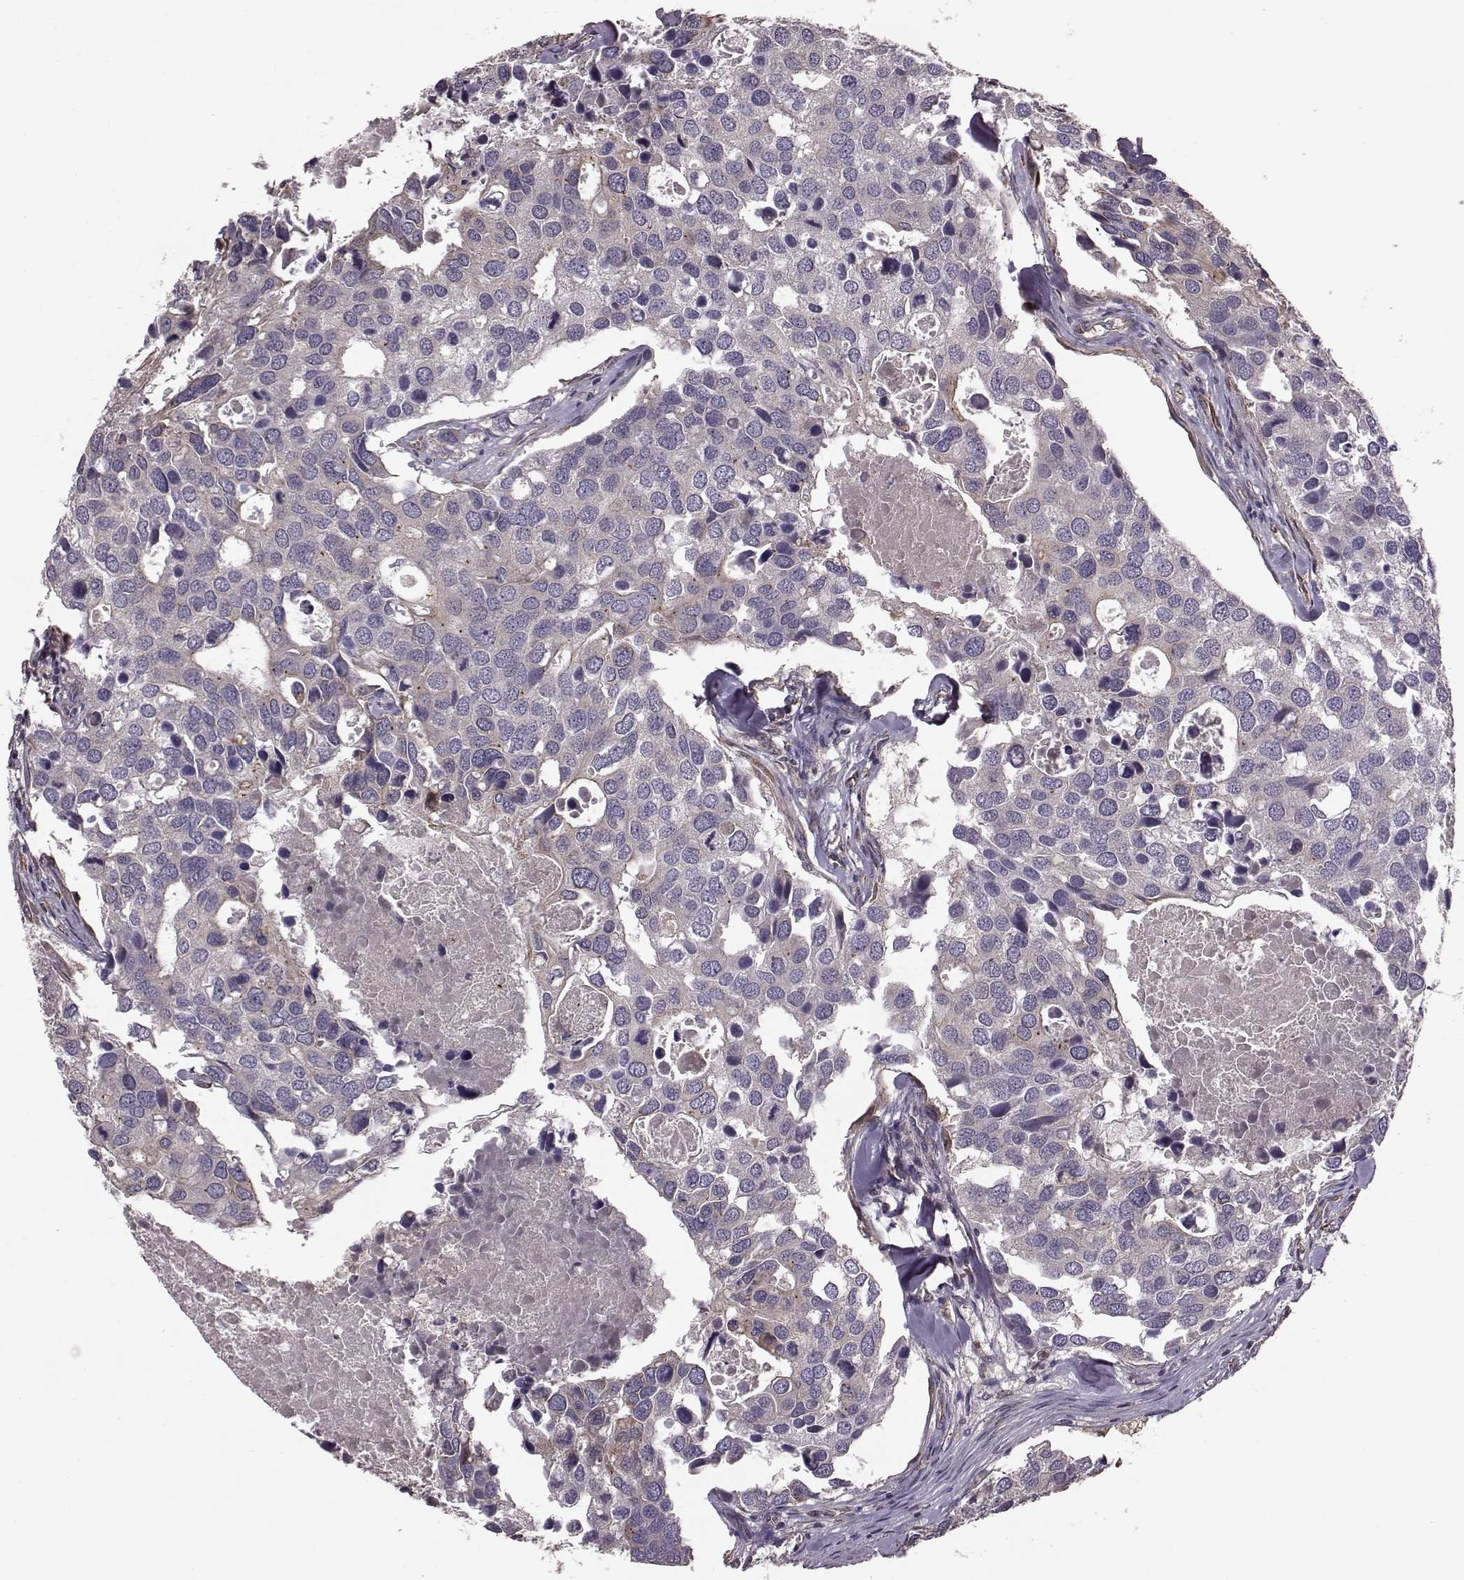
{"staining": {"intensity": "negative", "quantity": "none", "location": "none"}, "tissue": "breast cancer", "cell_type": "Tumor cells", "image_type": "cancer", "snomed": [{"axis": "morphology", "description": "Duct carcinoma"}, {"axis": "topography", "description": "Breast"}], "caption": "IHC image of human breast cancer (invasive ductal carcinoma) stained for a protein (brown), which displays no expression in tumor cells.", "gene": "NTF3", "patient": {"sex": "female", "age": 83}}